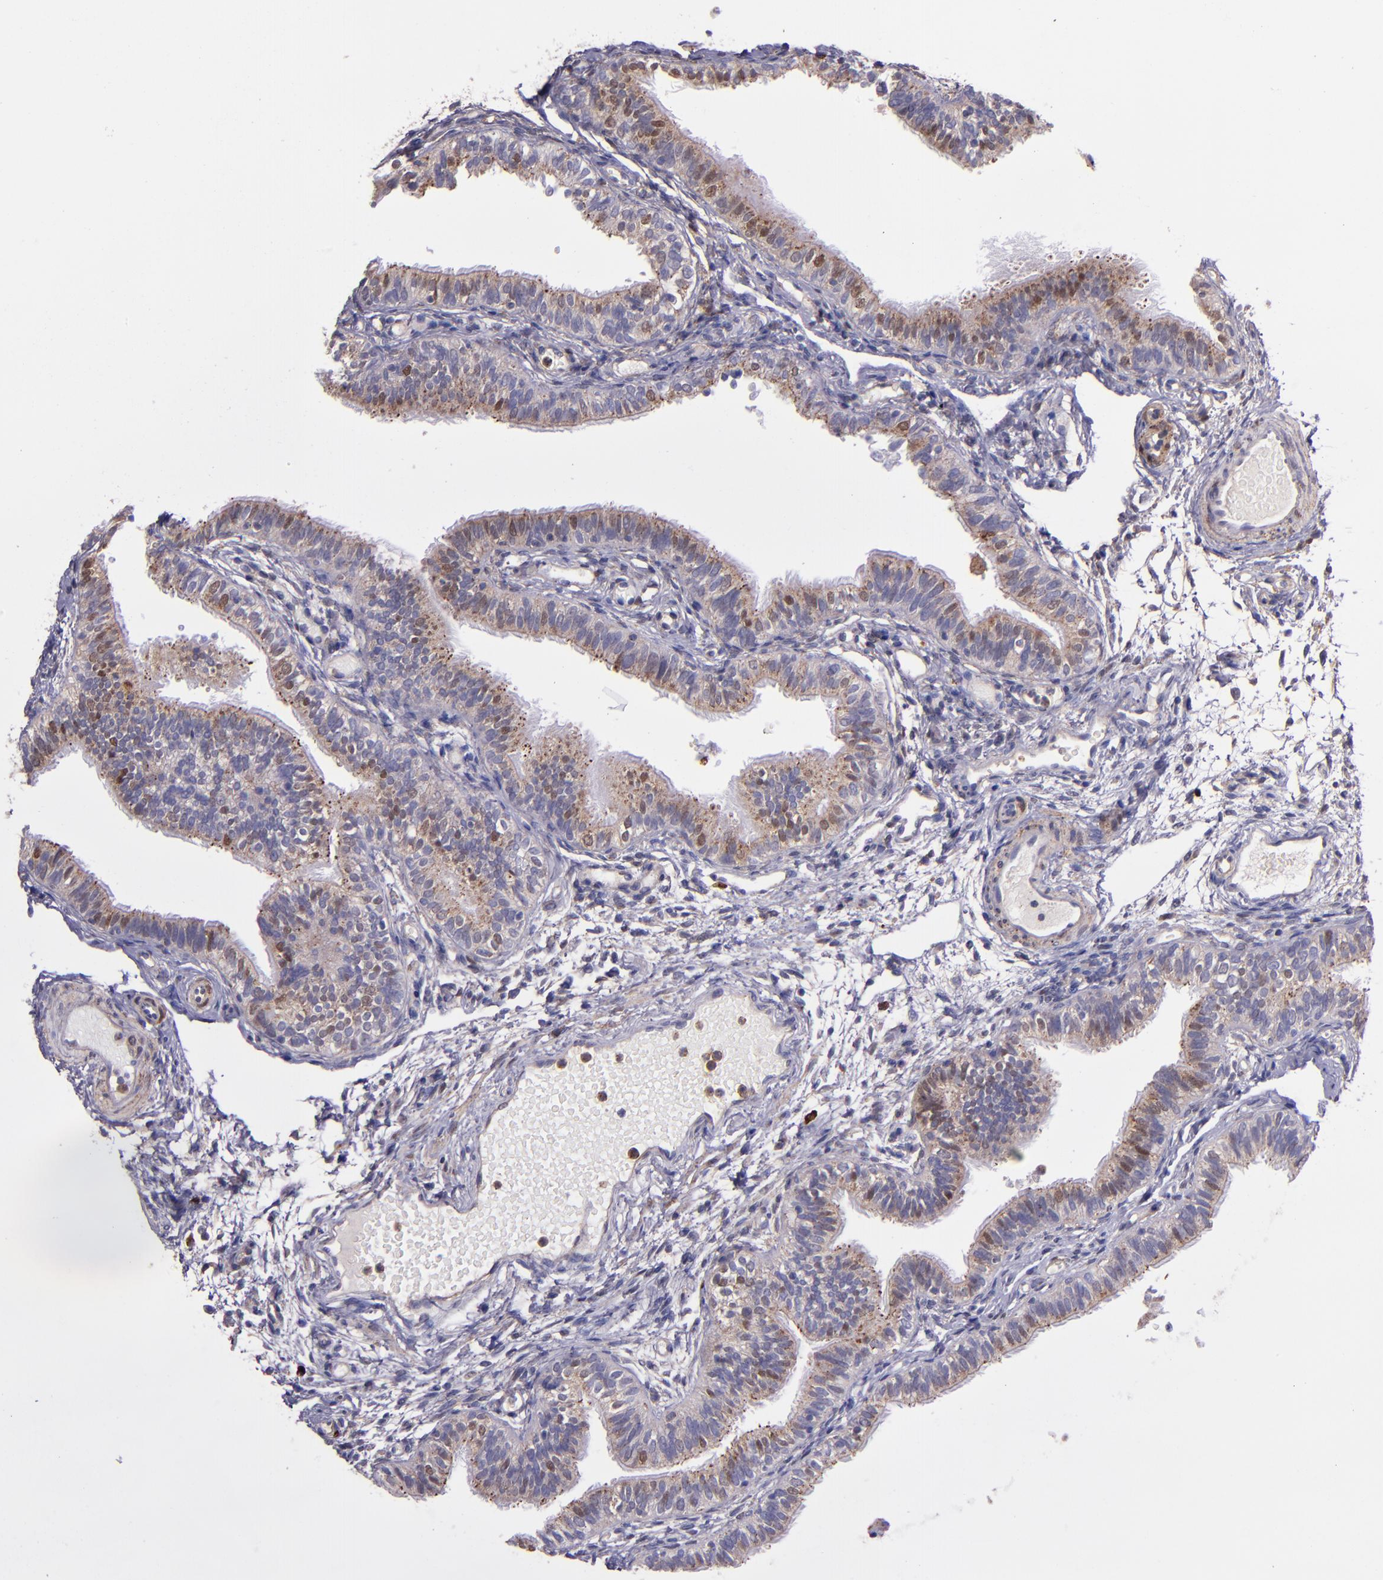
{"staining": {"intensity": "moderate", "quantity": "<25%", "location": "cytoplasmic/membranous,nuclear"}, "tissue": "fallopian tube", "cell_type": "Glandular cells", "image_type": "normal", "snomed": [{"axis": "morphology", "description": "Normal tissue, NOS"}, {"axis": "morphology", "description": "Dermoid, NOS"}, {"axis": "topography", "description": "Fallopian tube"}], "caption": "Human fallopian tube stained with a brown dye exhibits moderate cytoplasmic/membranous,nuclear positive positivity in approximately <25% of glandular cells.", "gene": "WASH6P", "patient": {"sex": "female", "age": 33}}